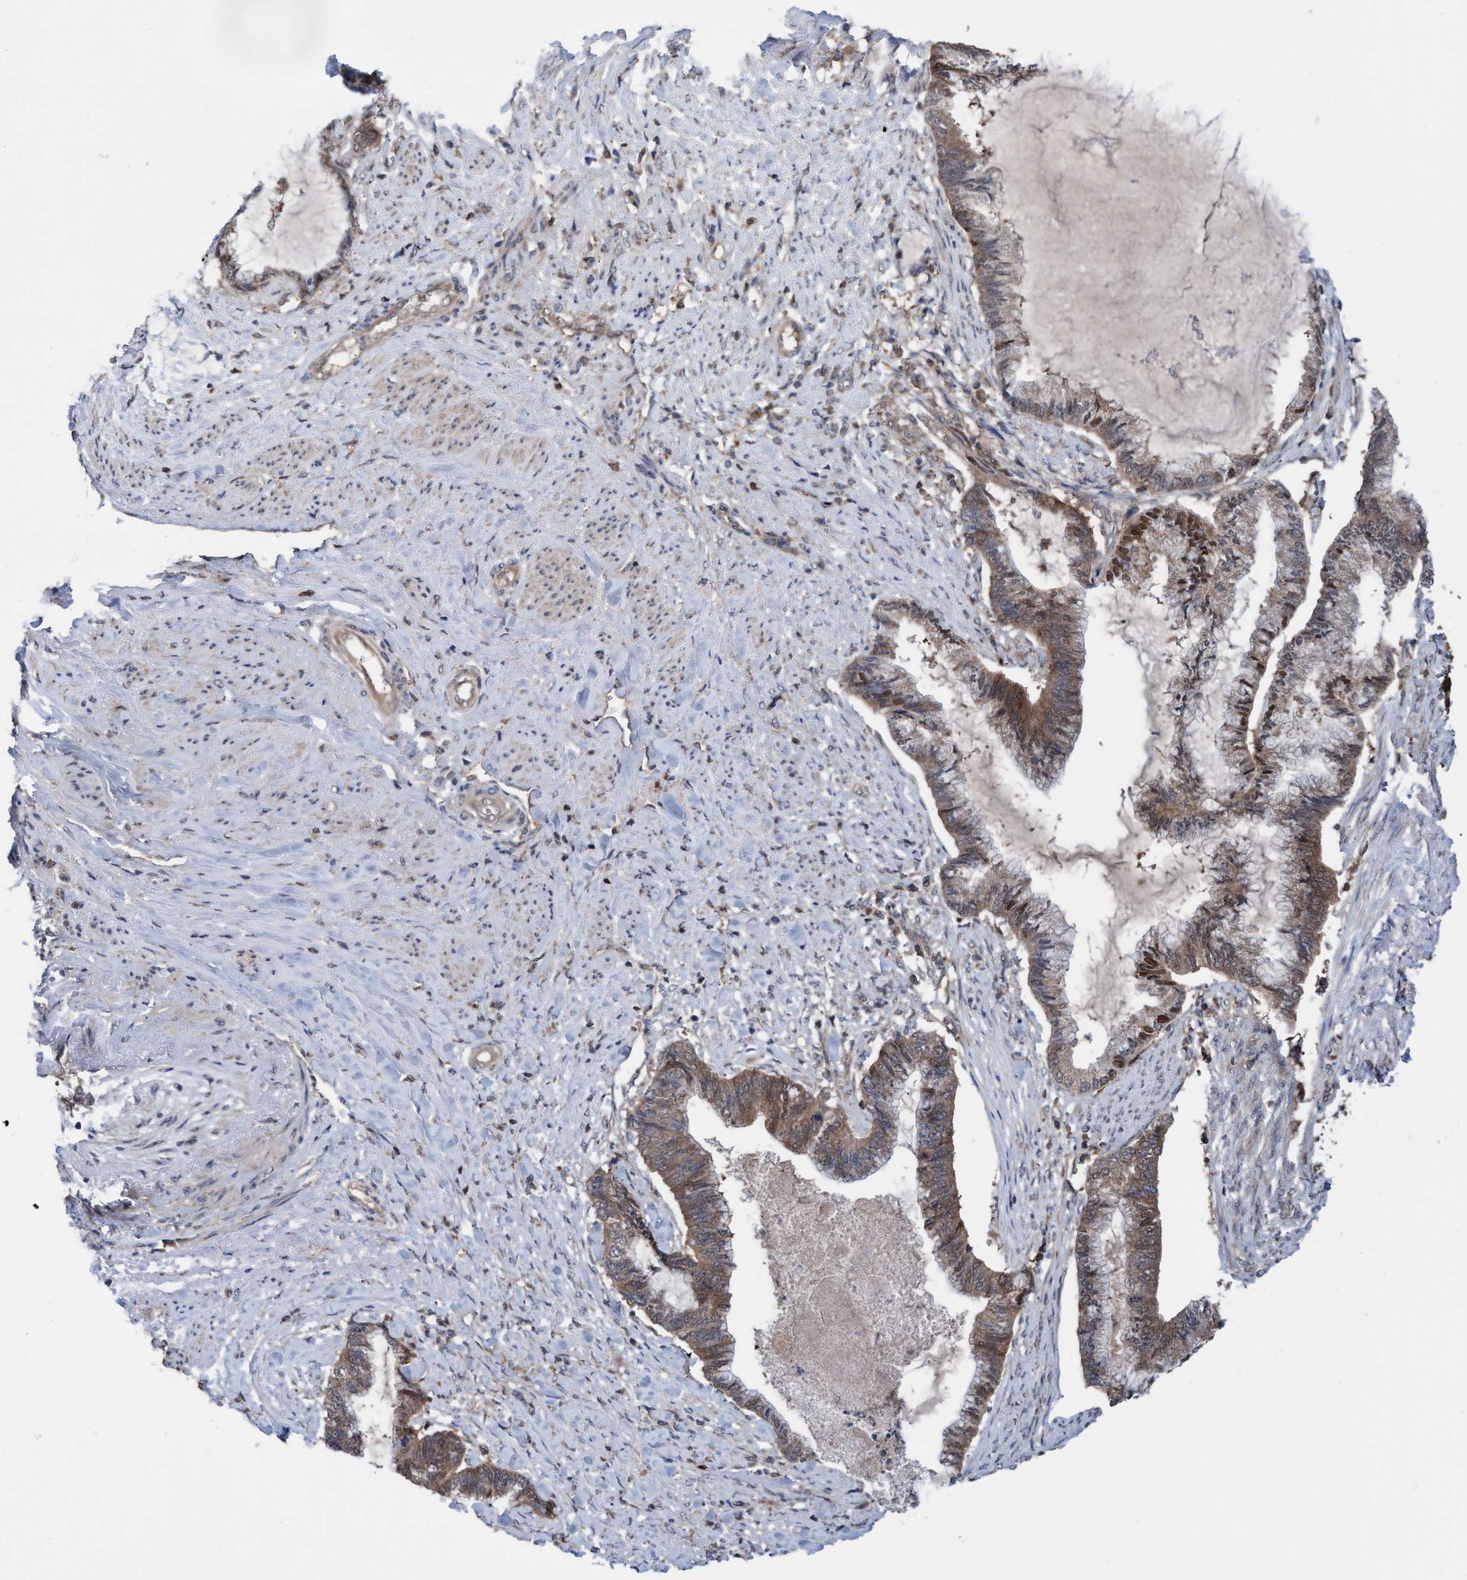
{"staining": {"intensity": "moderate", "quantity": ">75%", "location": "cytoplasmic/membranous,nuclear"}, "tissue": "endometrial cancer", "cell_type": "Tumor cells", "image_type": "cancer", "snomed": [{"axis": "morphology", "description": "Adenocarcinoma, NOS"}, {"axis": "topography", "description": "Endometrium"}], "caption": "Moderate cytoplasmic/membranous and nuclear protein positivity is identified in about >75% of tumor cells in endometrial cancer (adenocarcinoma).", "gene": "GLOD4", "patient": {"sex": "female", "age": 86}}